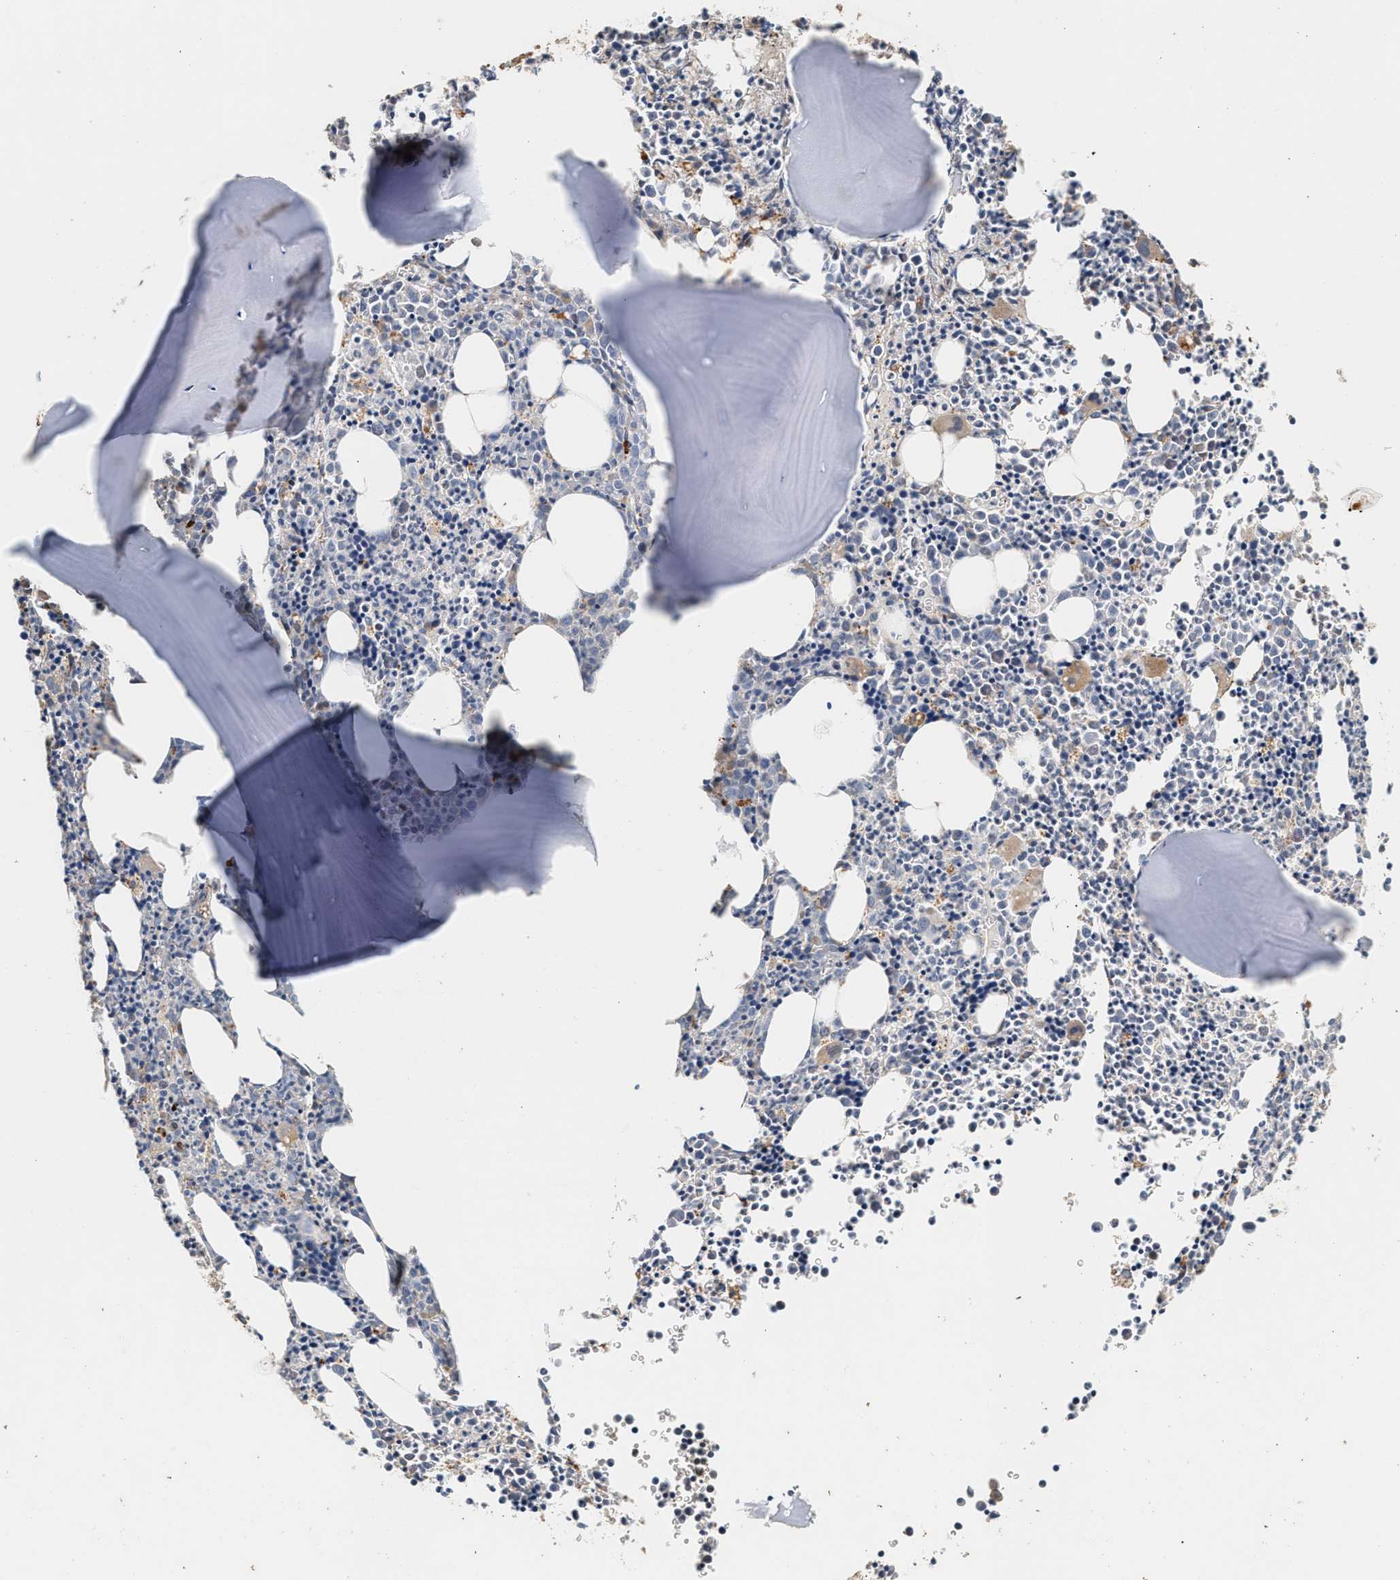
{"staining": {"intensity": "moderate", "quantity": "<25%", "location": "cytoplasmic/membranous"}, "tissue": "bone marrow", "cell_type": "Hematopoietic cells", "image_type": "normal", "snomed": [{"axis": "morphology", "description": "Normal tissue, NOS"}, {"axis": "morphology", "description": "Inflammation, NOS"}, {"axis": "topography", "description": "Bone marrow"}], "caption": "DAB (3,3'-diaminobenzidine) immunohistochemical staining of benign bone marrow exhibits moderate cytoplasmic/membranous protein staining in approximately <25% of hematopoietic cells.", "gene": "PTGR3", "patient": {"sex": "male", "age": 31}}